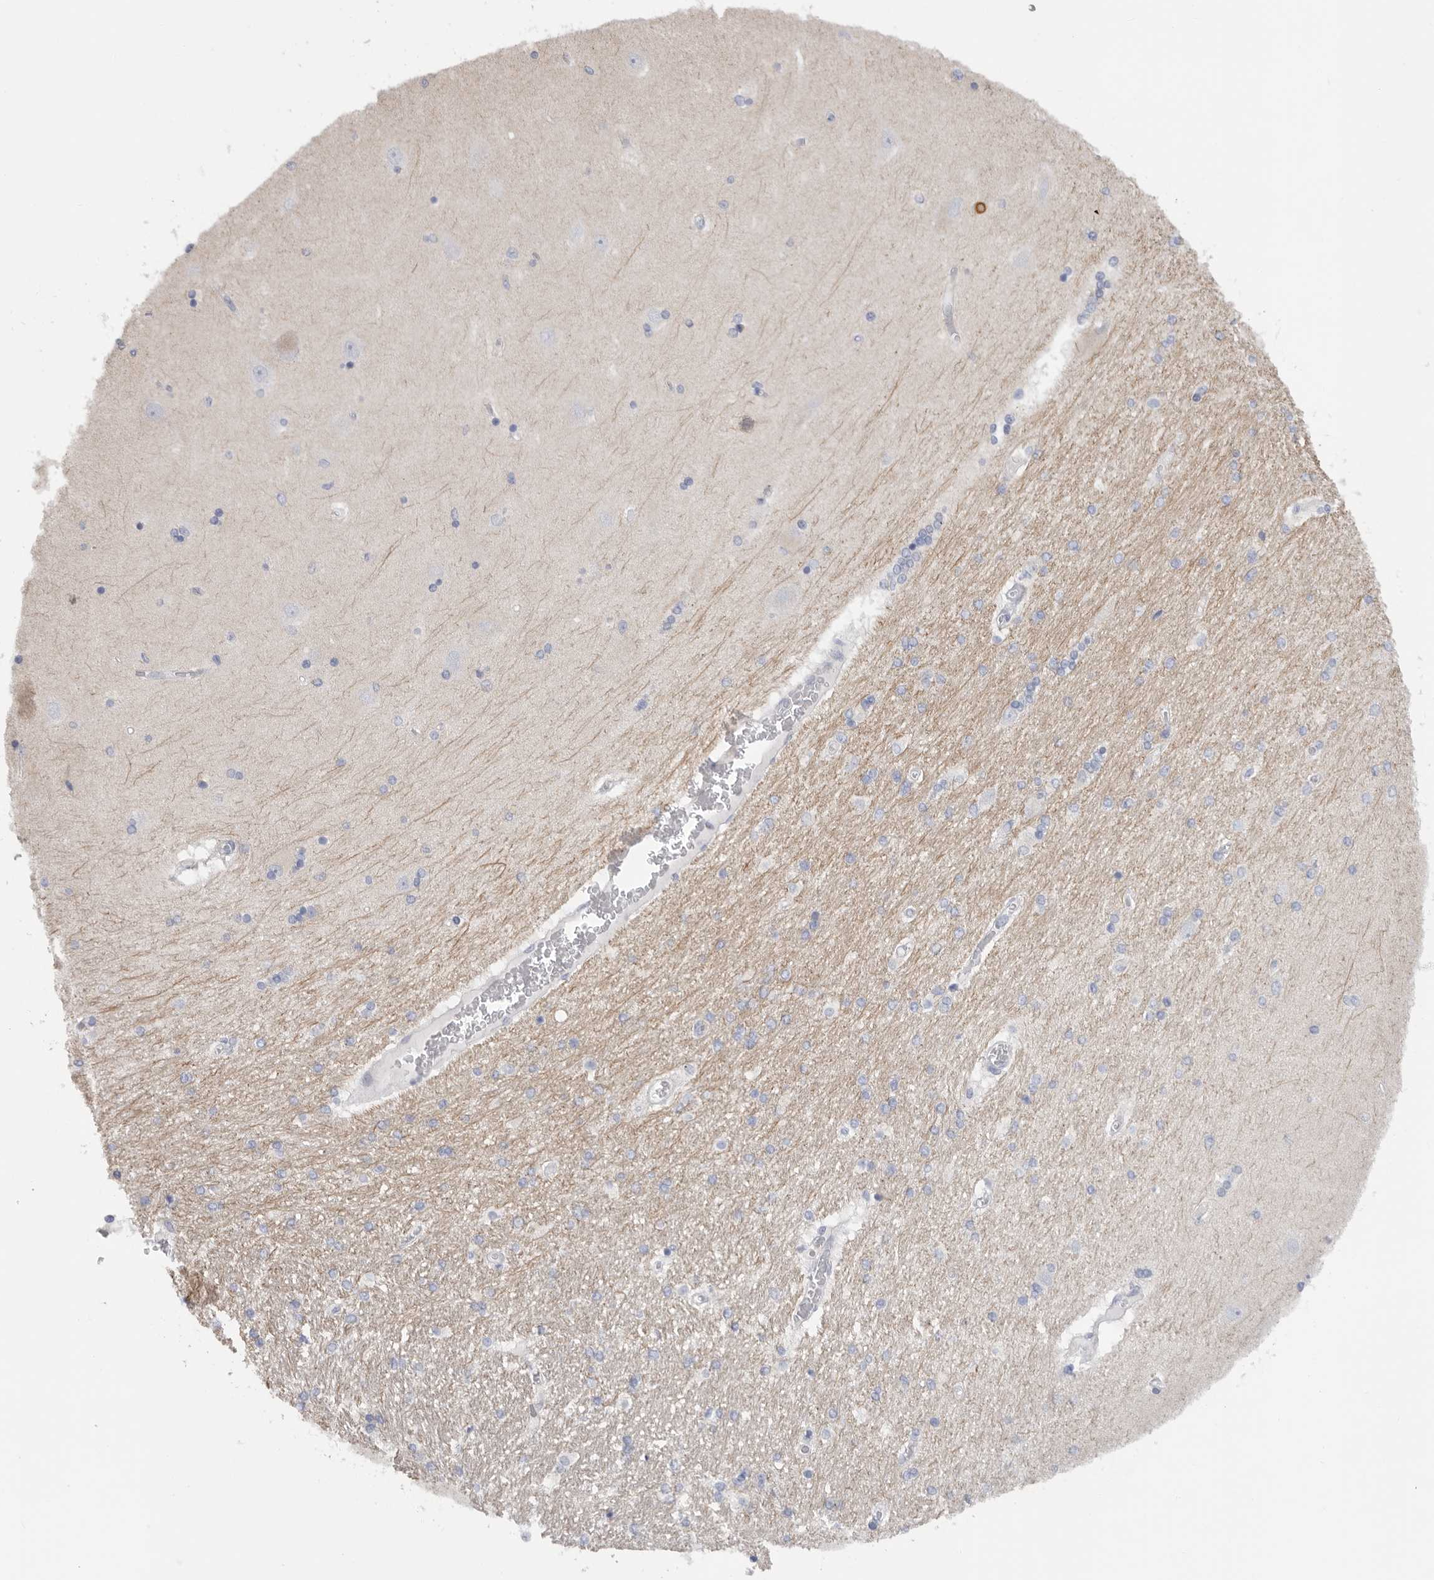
{"staining": {"intensity": "negative", "quantity": "none", "location": "none"}, "tissue": "hippocampus", "cell_type": "Glial cells", "image_type": "normal", "snomed": [{"axis": "morphology", "description": "Normal tissue, NOS"}, {"axis": "topography", "description": "Hippocampus"}], "caption": "Immunohistochemistry (IHC) photomicrograph of unremarkable hippocampus stained for a protein (brown), which shows no positivity in glial cells. (DAB (3,3'-diaminobenzidine) immunohistochemistry (IHC), high magnification).", "gene": "MTFR1L", "patient": {"sex": "female", "age": 54}}